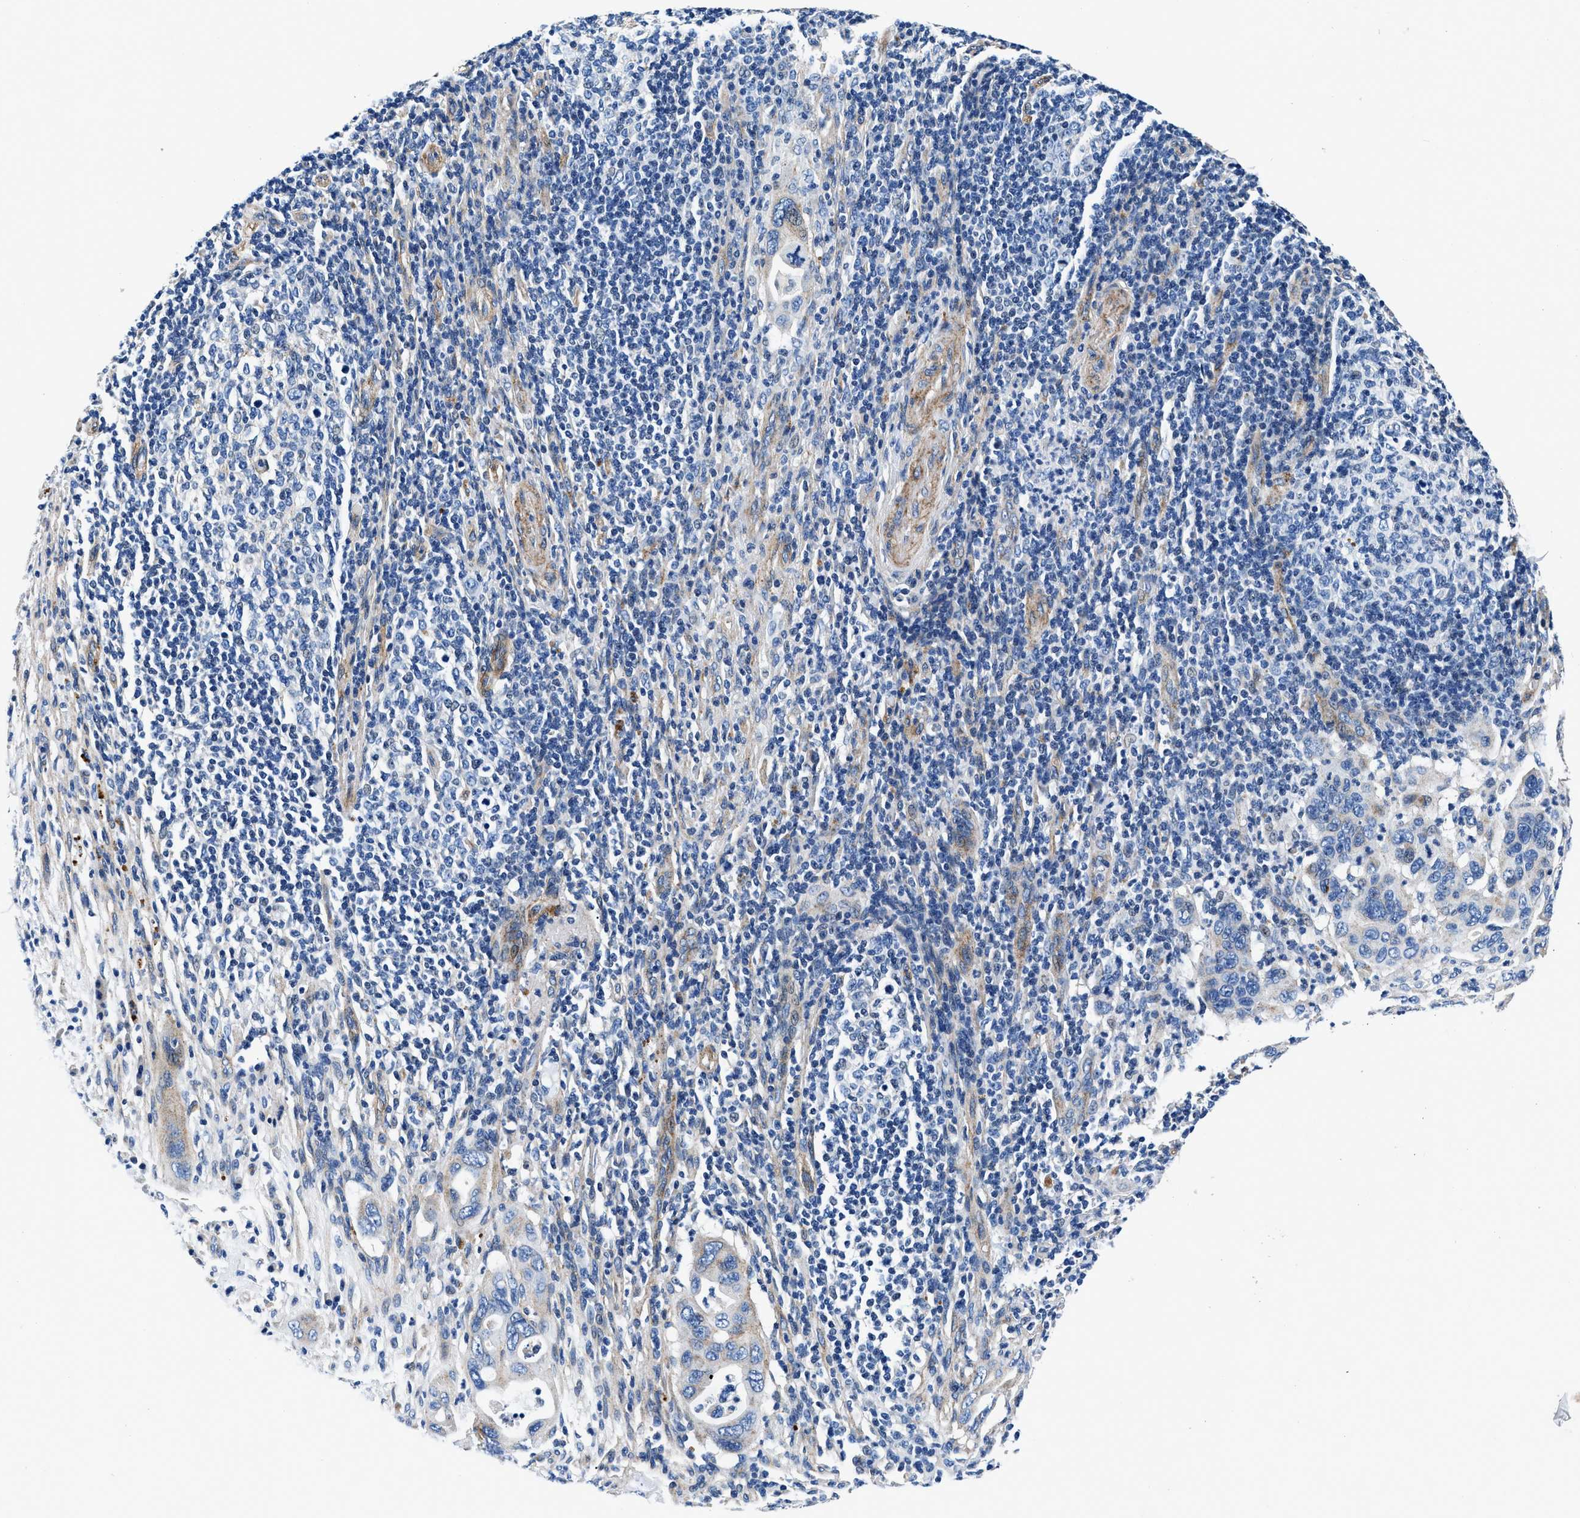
{"staining": {"intensity": "weak", "quantity": "<25%", "location": "cytoplasmic/membranous"}, "tissue": "pancreatic cancer", "cell_type": "Tumor cells", "image_type": "cancer", "snomed": [{"axis": "morphology", "description": "Adenocarcinoma, NOS"}, {"axis": "topography", "description": "Pancreas"}], "caption": "Tumor cells show no significant protein staining in pancreatic cancer.", "gene": "DAG1", "patient": {"sex": "female", "age": 71}}